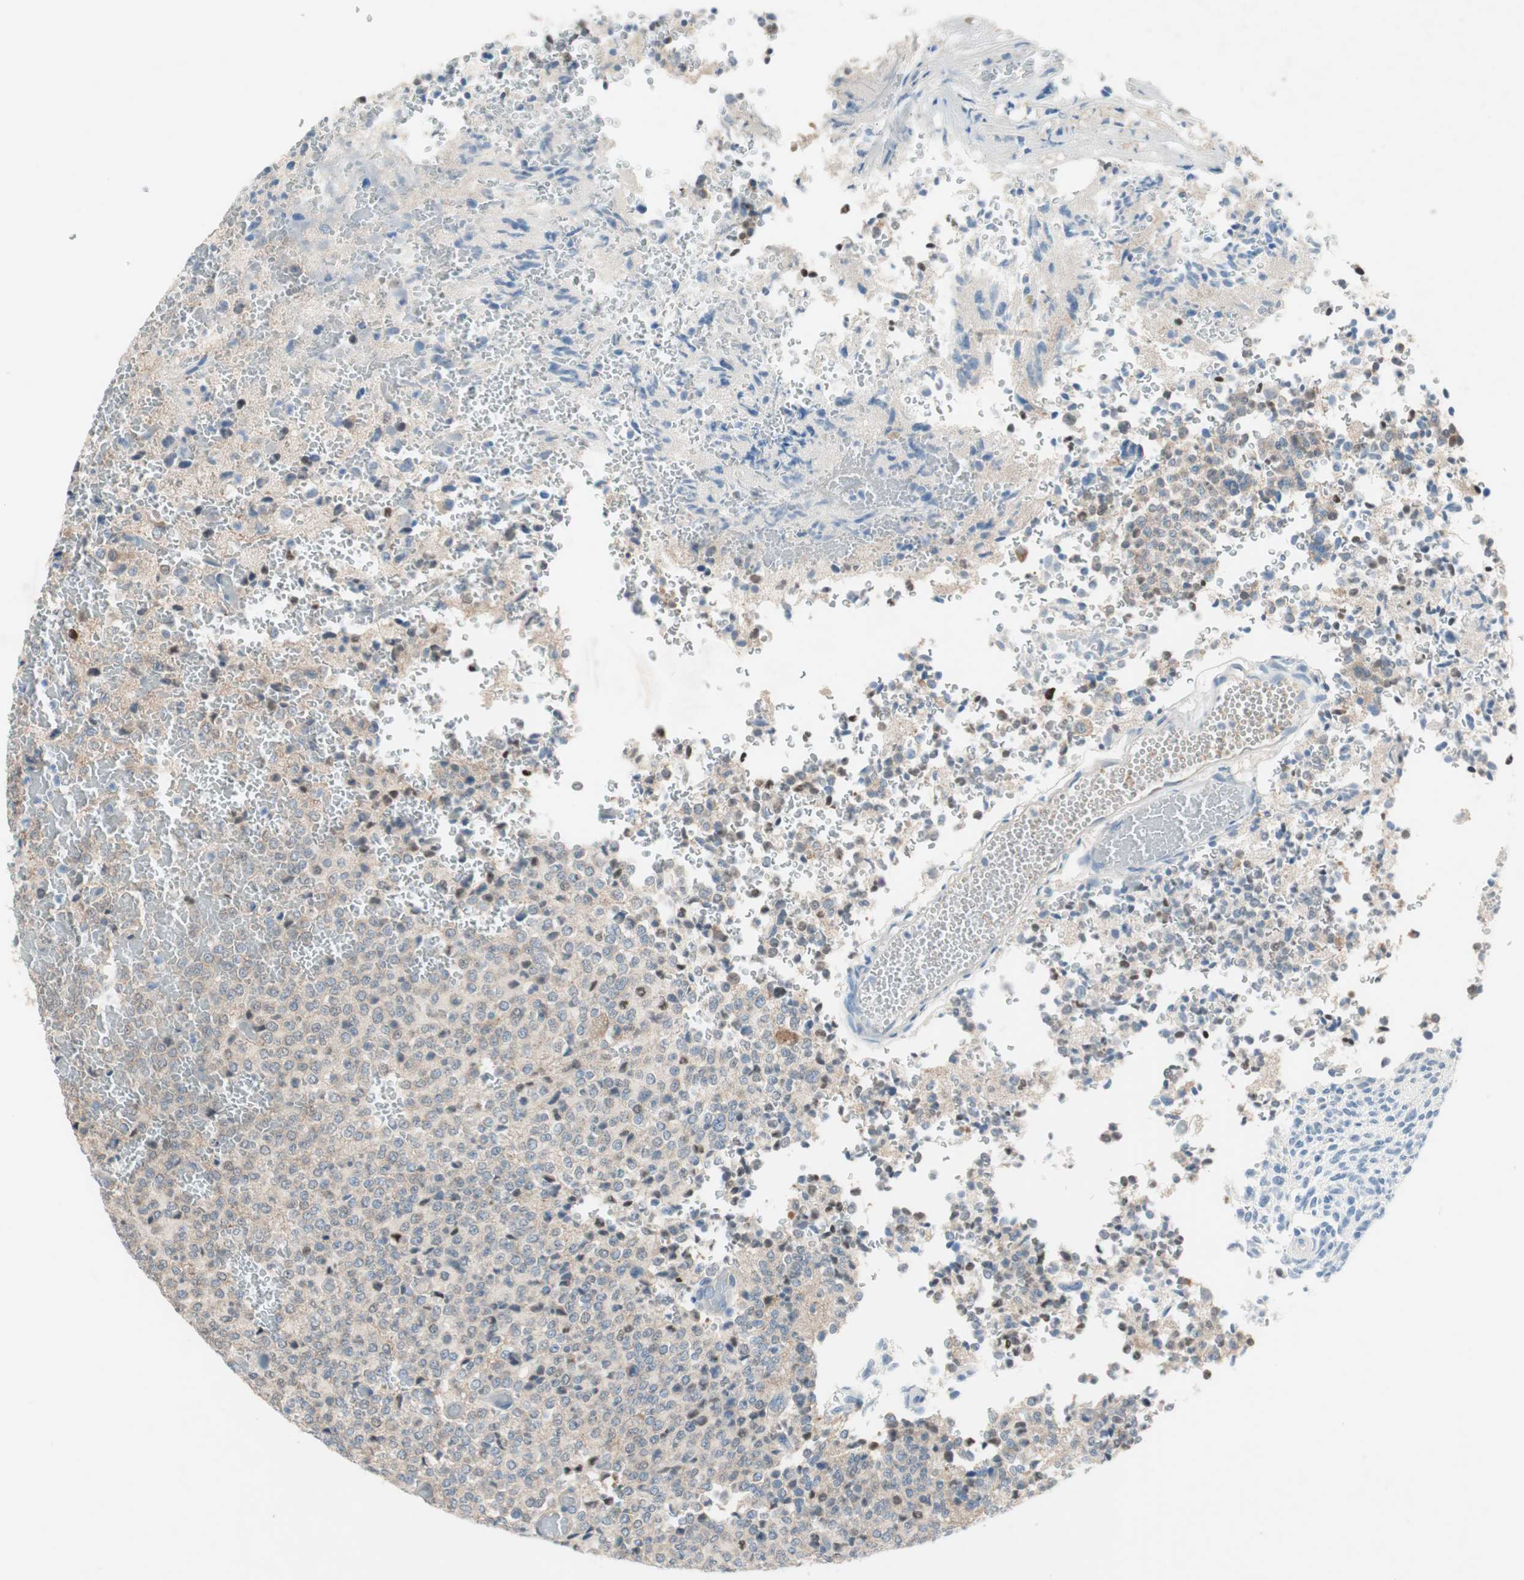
{"staining": {"intensity": "negative", "quantity": "none", "location": "none"}, "tissue": "glioma", "cell_type": "Tumor cells", "image_type": "cancer", "snomed": [{"axis": "morphology", "description": "Glioma, malignant, High grade"}, {"axis": "topography", "description": "pancreas cauda"}], "caption": "Immunohistochemistry photomicrograph of neoplastic tissue: human glioma stained with DAB (3,3'-diaminobenzidine) displays no significant protein expression in tumor cells.", "gene": "GLUL", "patient": {"sex": "male", "age": 60}}